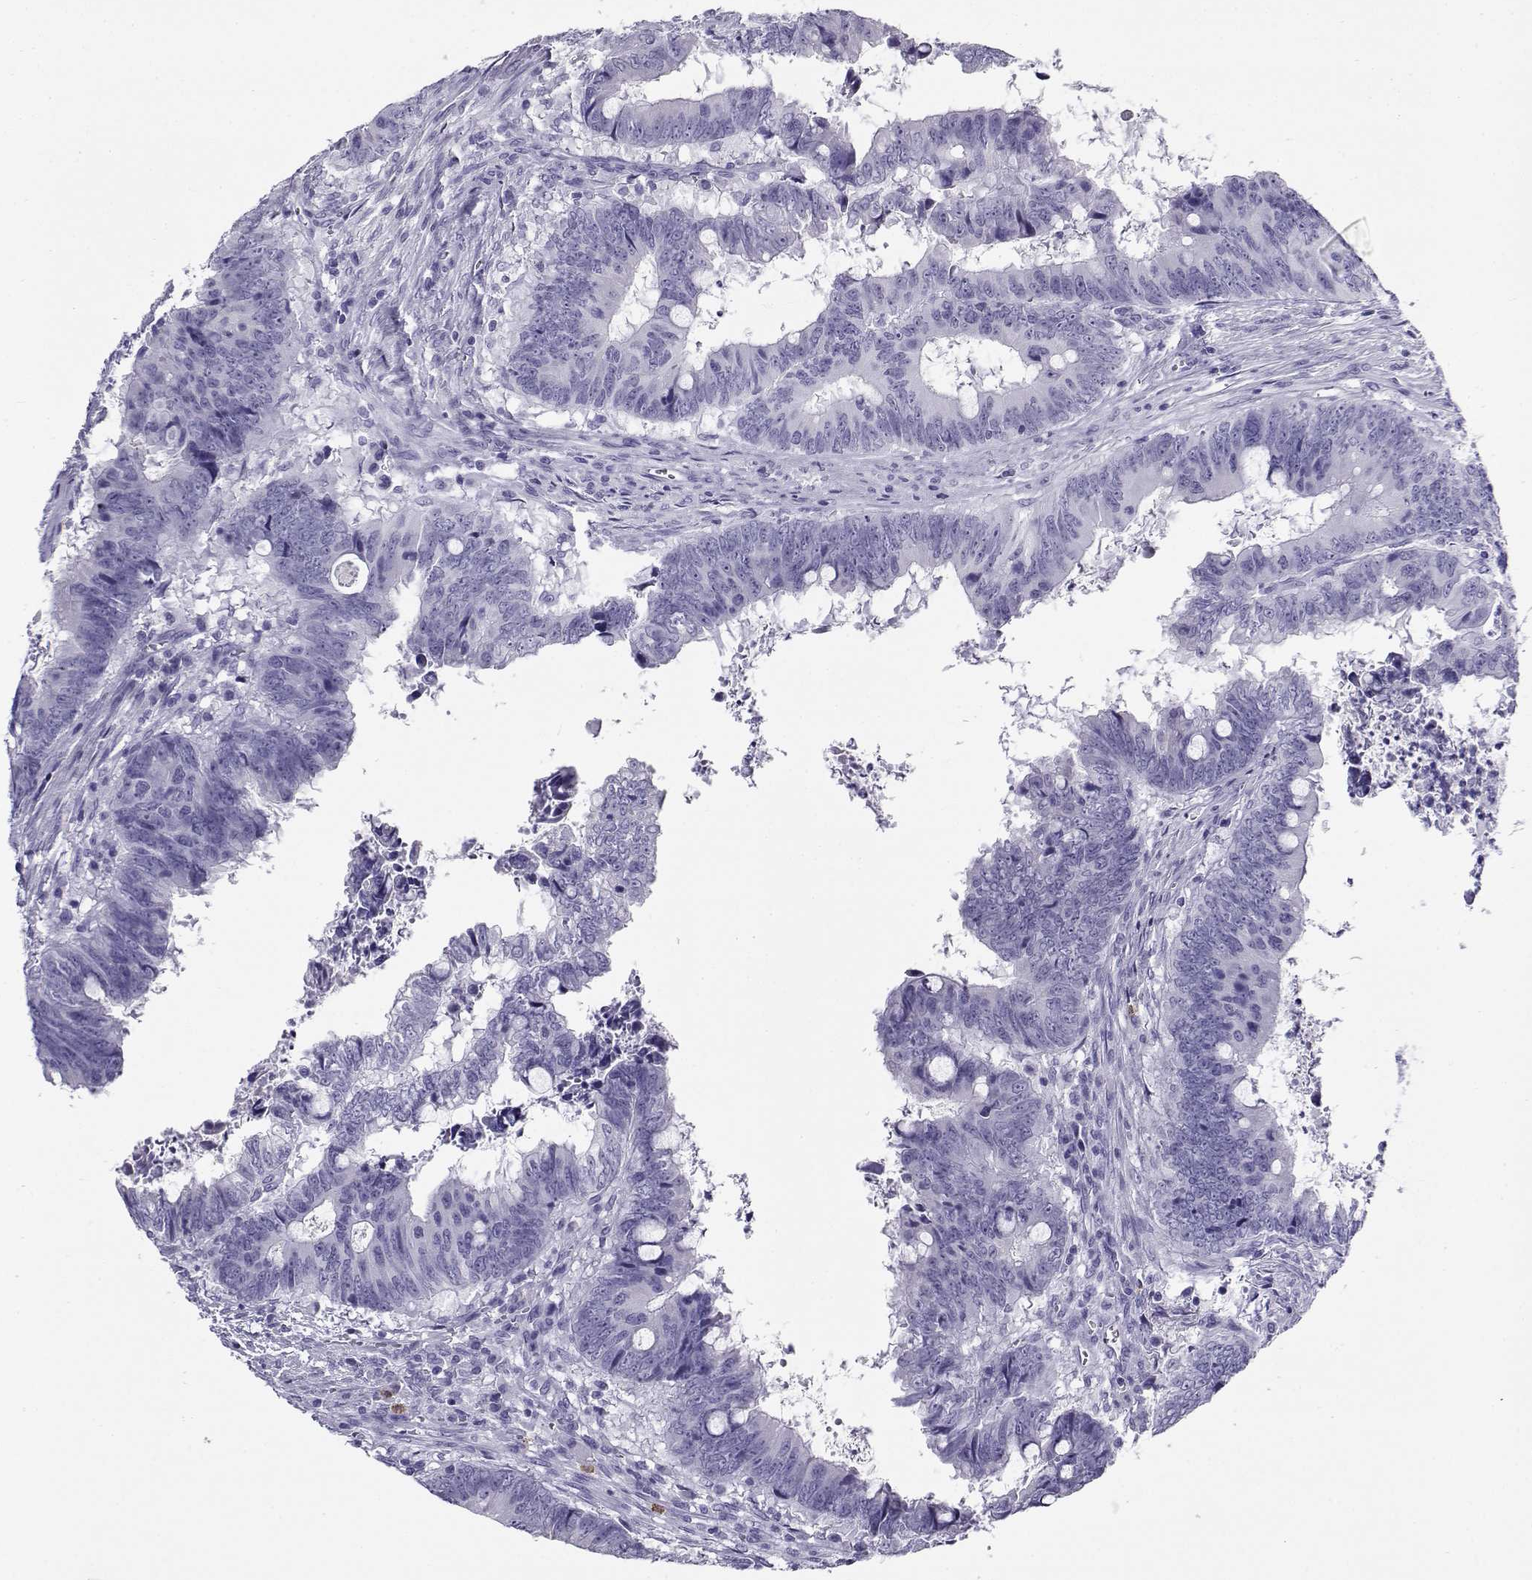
{"staining": {"intensity": "negative", "quantity": "none", "location": "none"}, "tissue": "colorectal cancer", "cell_type": "Tumor cells", "image_type": "cancer", "snomed": [{"axis": "morphology", "description": "Adenocarcinoma, NOS"}, {"axis": "topography", "description": "Colon"}], "caption": "Immunohistochemical staining of human adenocarcinoma (colorectal) demonstrates no significant expression in tumor cells.", "gene": "CABS1", "patient": {"sex": "female", "age": 82}}